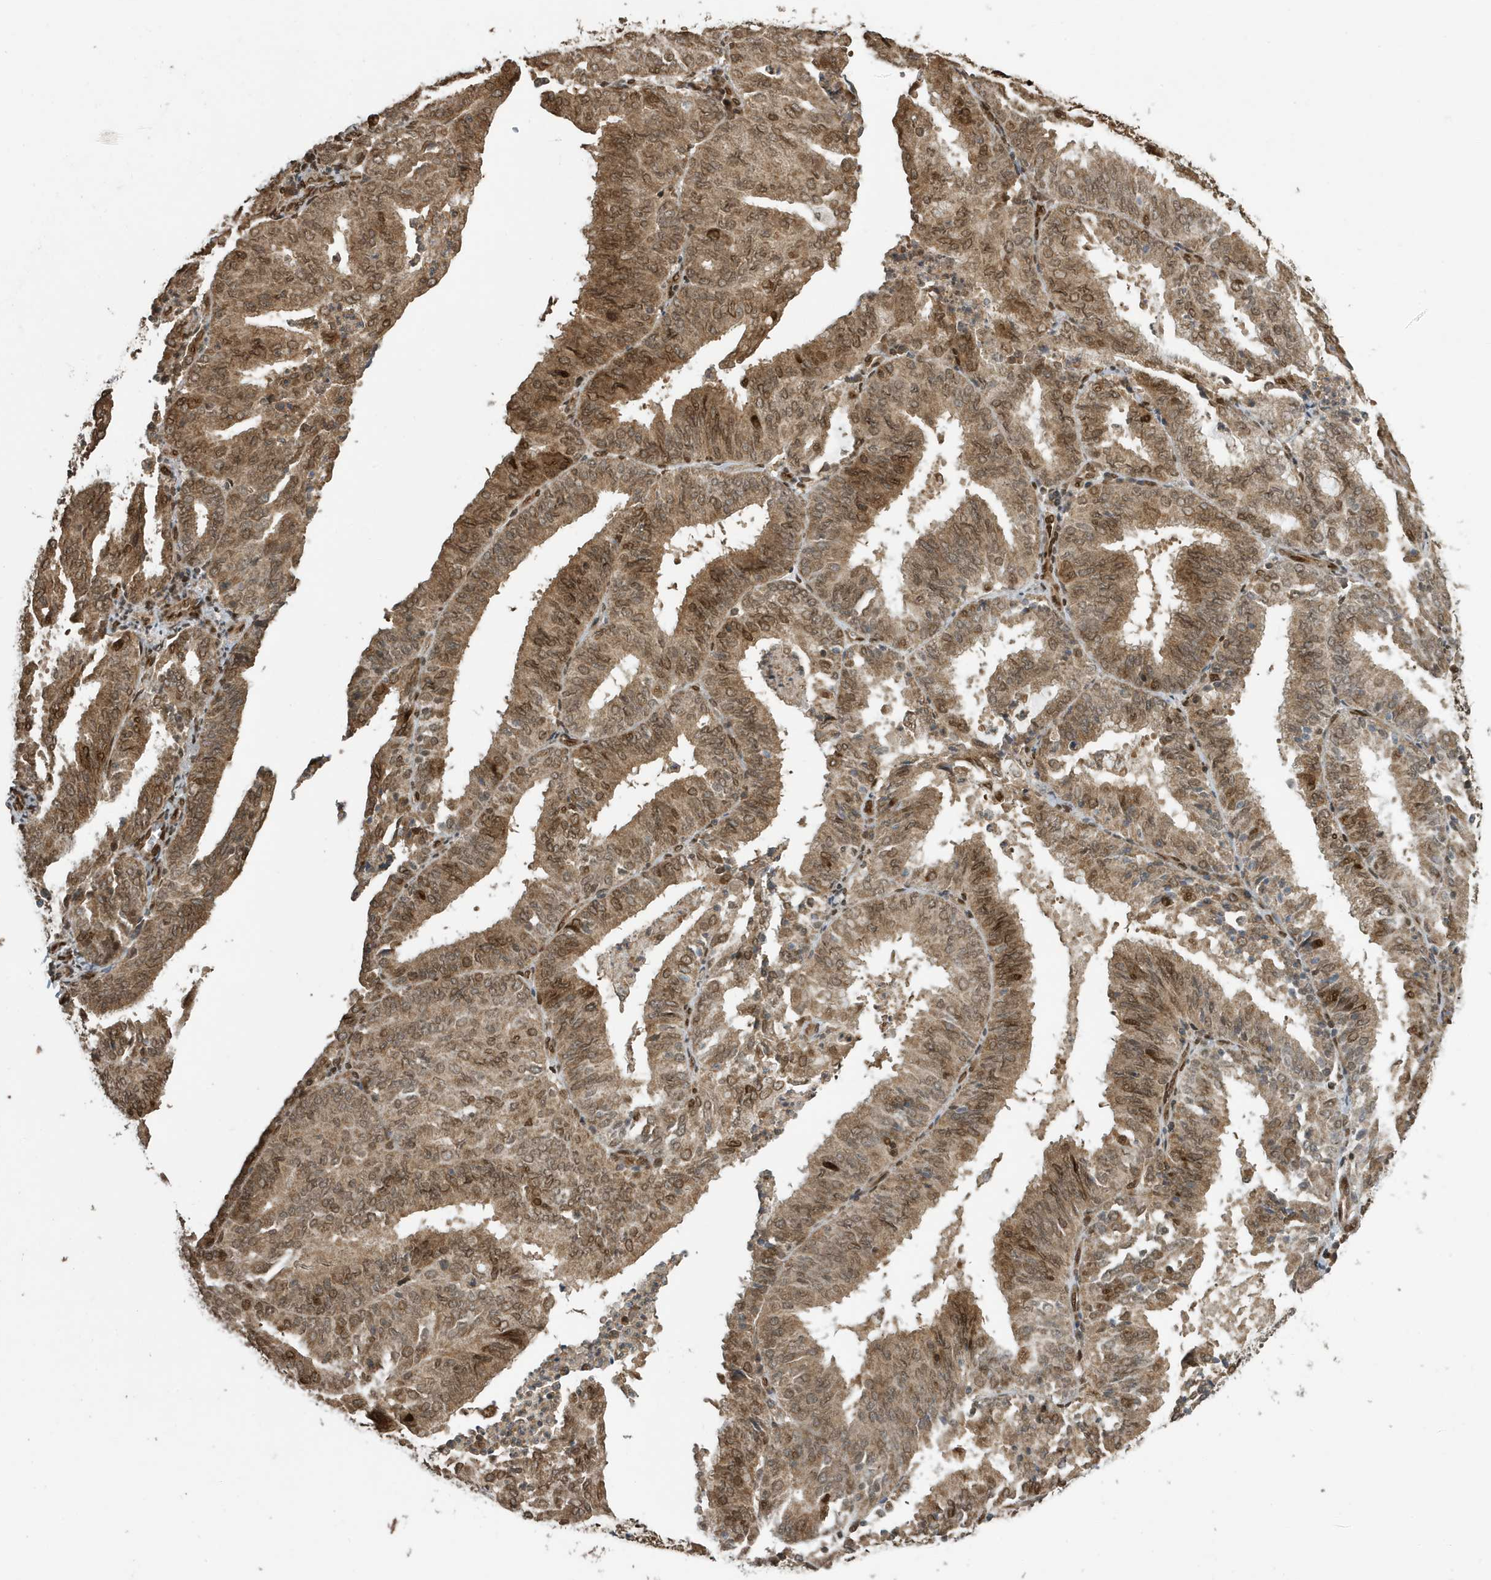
{"staining": {"intensity": "moderate", "quantity": ">75%", "location": "cytoplasmic/membranous,nuclear"}, "tissue": "endometrial cancer", "cell_type": "Tumor cells", "image_type": "cancer", "snomed": [{"axis": "morphology", "description": "Adenocarcinoma, NOS"}, {"axis": "topography", "description": "Uterus"}], "caption": "Immunohistochemistry (IHC) (DAB) staining of endometrial adenocarcinoma exhibits moderate cytoplasmic/membranous and nuclear protein positivity in about >75% of tumor cells.", "gene": "DUSP18", "patient": {"sex": "female", "age": 60}}